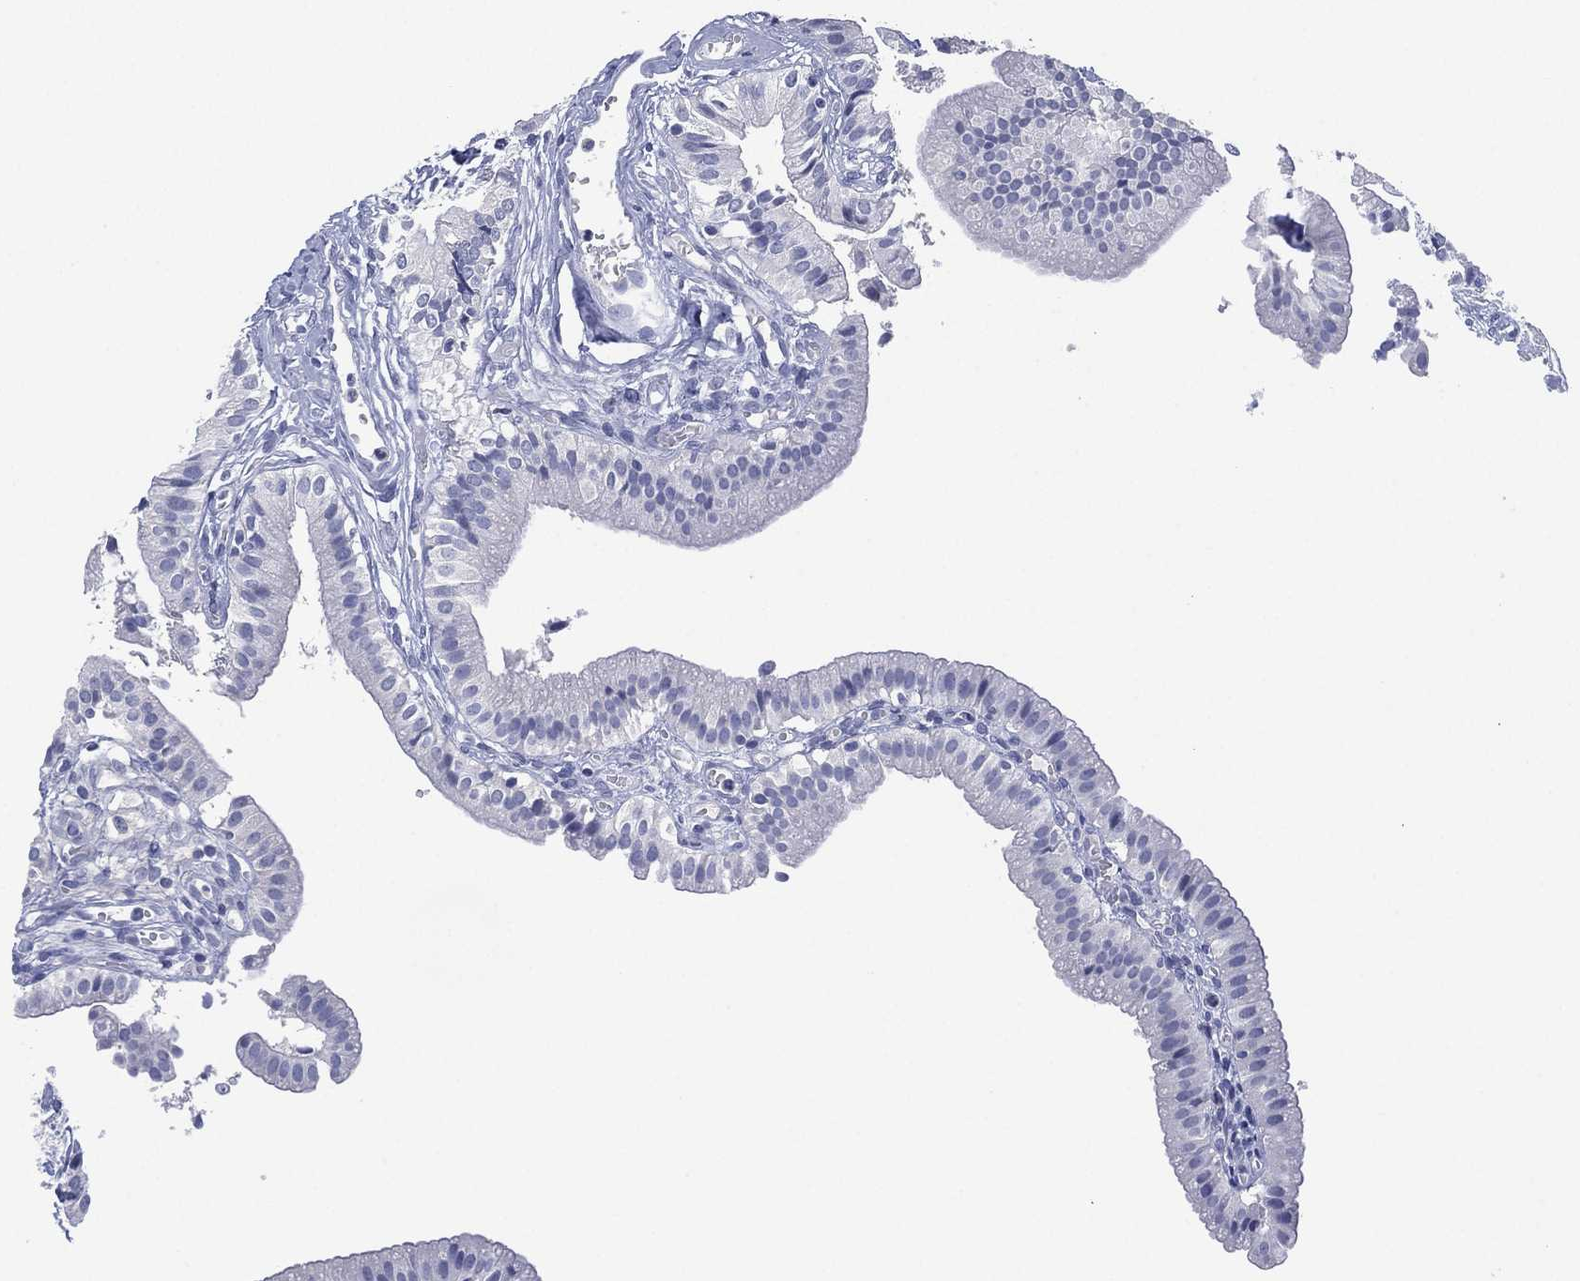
{"staining": {"intensity": "negative", "quantity": "none", "location": "none"}, "tissue": "gallbladder", "cell_type": "Glandular cells", "image_type": "normal", "snomed": [{"axis": "morphology", "description": "Normal tissue, NOS"}, {"axis": "topography", "description": "Gallbladder"}], "caption": "This image is of normal gallbladder stained with immunohistochemistry to label a protein in brown with the nuclei are counter-stained blue. There is no expression in glandular cells.", "gene": "KRT35", "patient": {"sex": "female", "age": 47}}